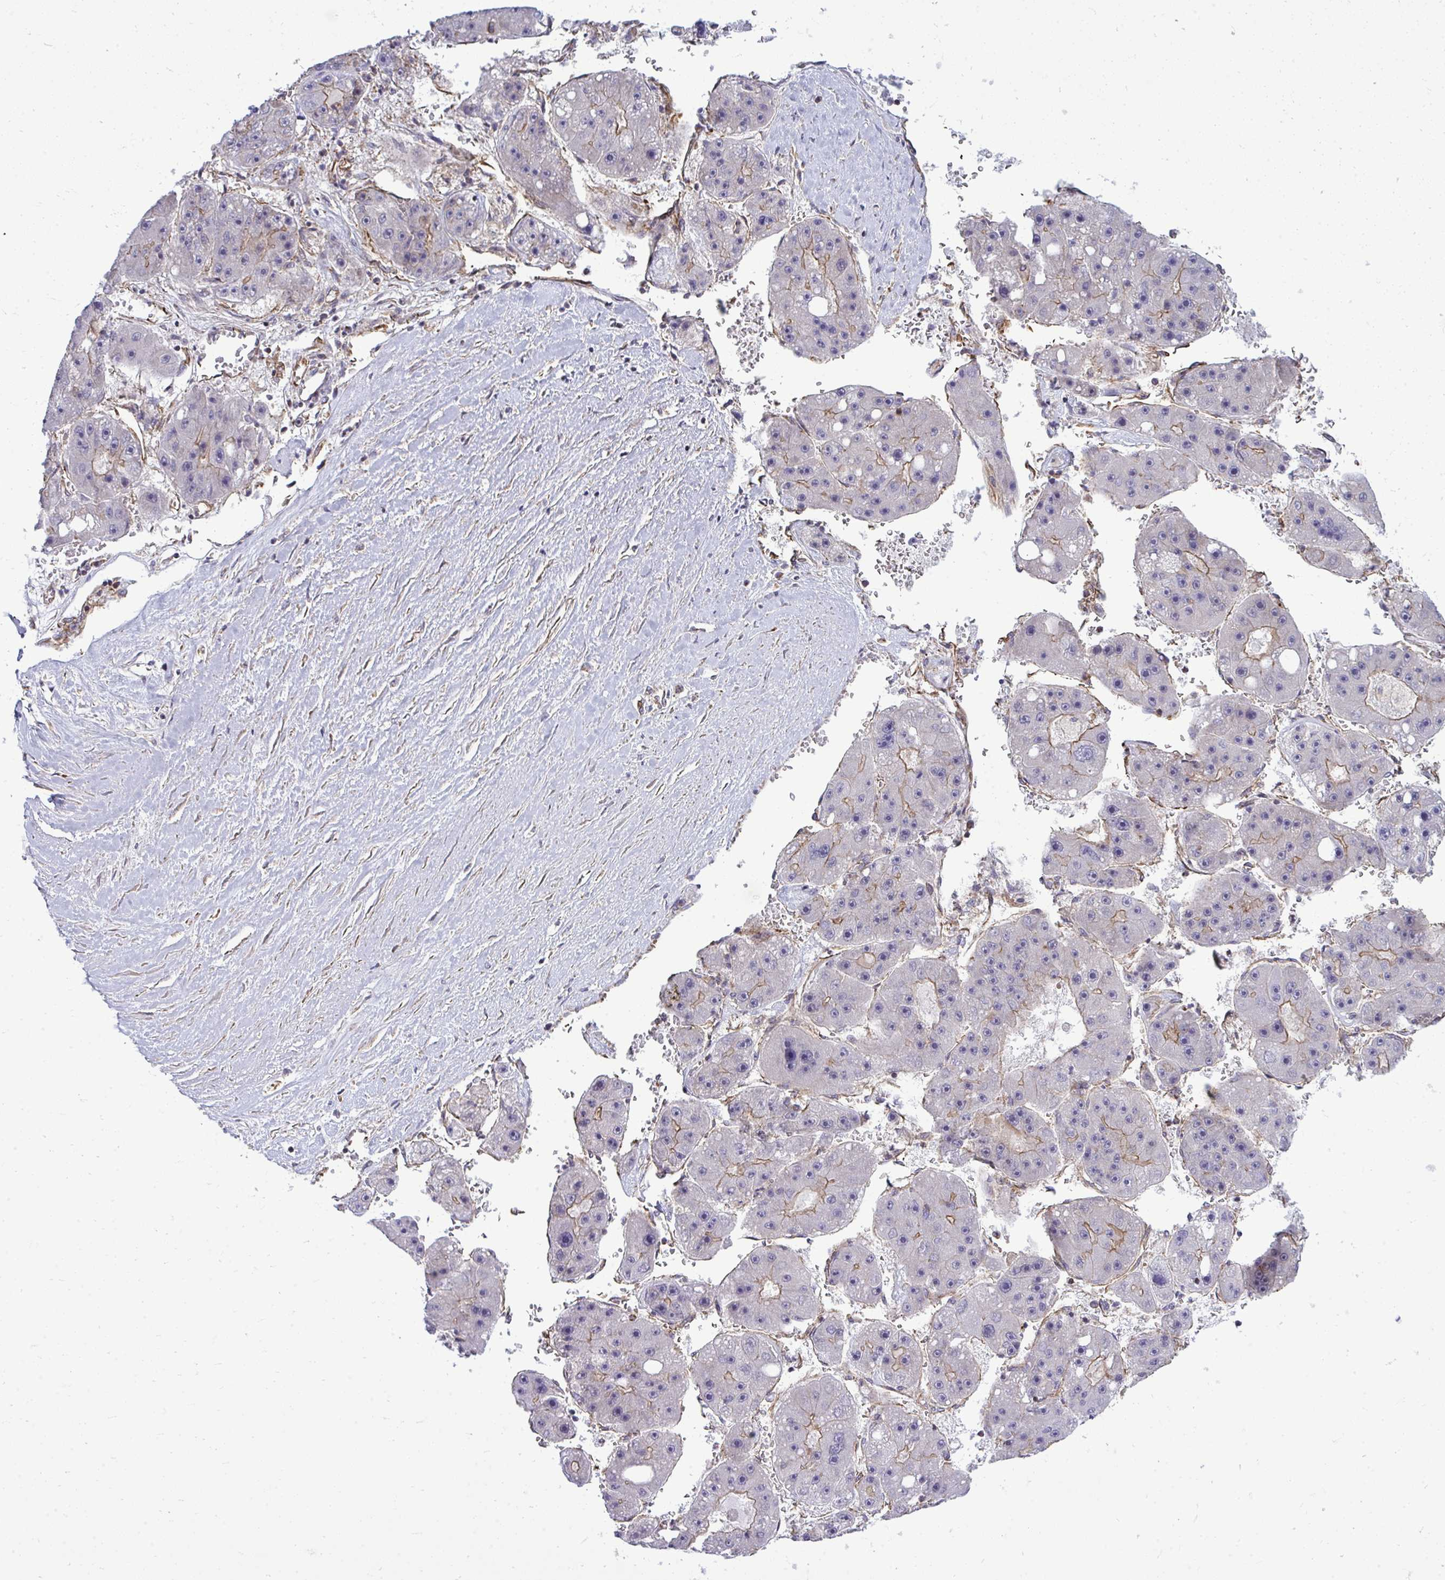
{"staining": {"intensity": "moderate", "quantity": "<25%", "location": "cytoplasmic/membranous"}, "tissue": "liver cancer", "cell_type": "Tumor cells", "image_type": "cancer", "snomed": [{"axis": "morphology", "description": "Carcinoma, Hepatocellular, NOS"}, {"axis": "topography", "description": "Liver"}], "caption": "IHC staining of liver cancer, which exhibits low levels of moderate cytoplasmic/membranous positivity in about <25% of tumor cells indicating moderate cytoplasmic/membranous protein positivity. The staining was performed using DAB (3,3'-diaminobenzidine) (brown) for protein detection and nuclei were counterstained in hematoxylin (blue).", "gene": "FUT10", "patient": {"sex": "female", "age": 61}}